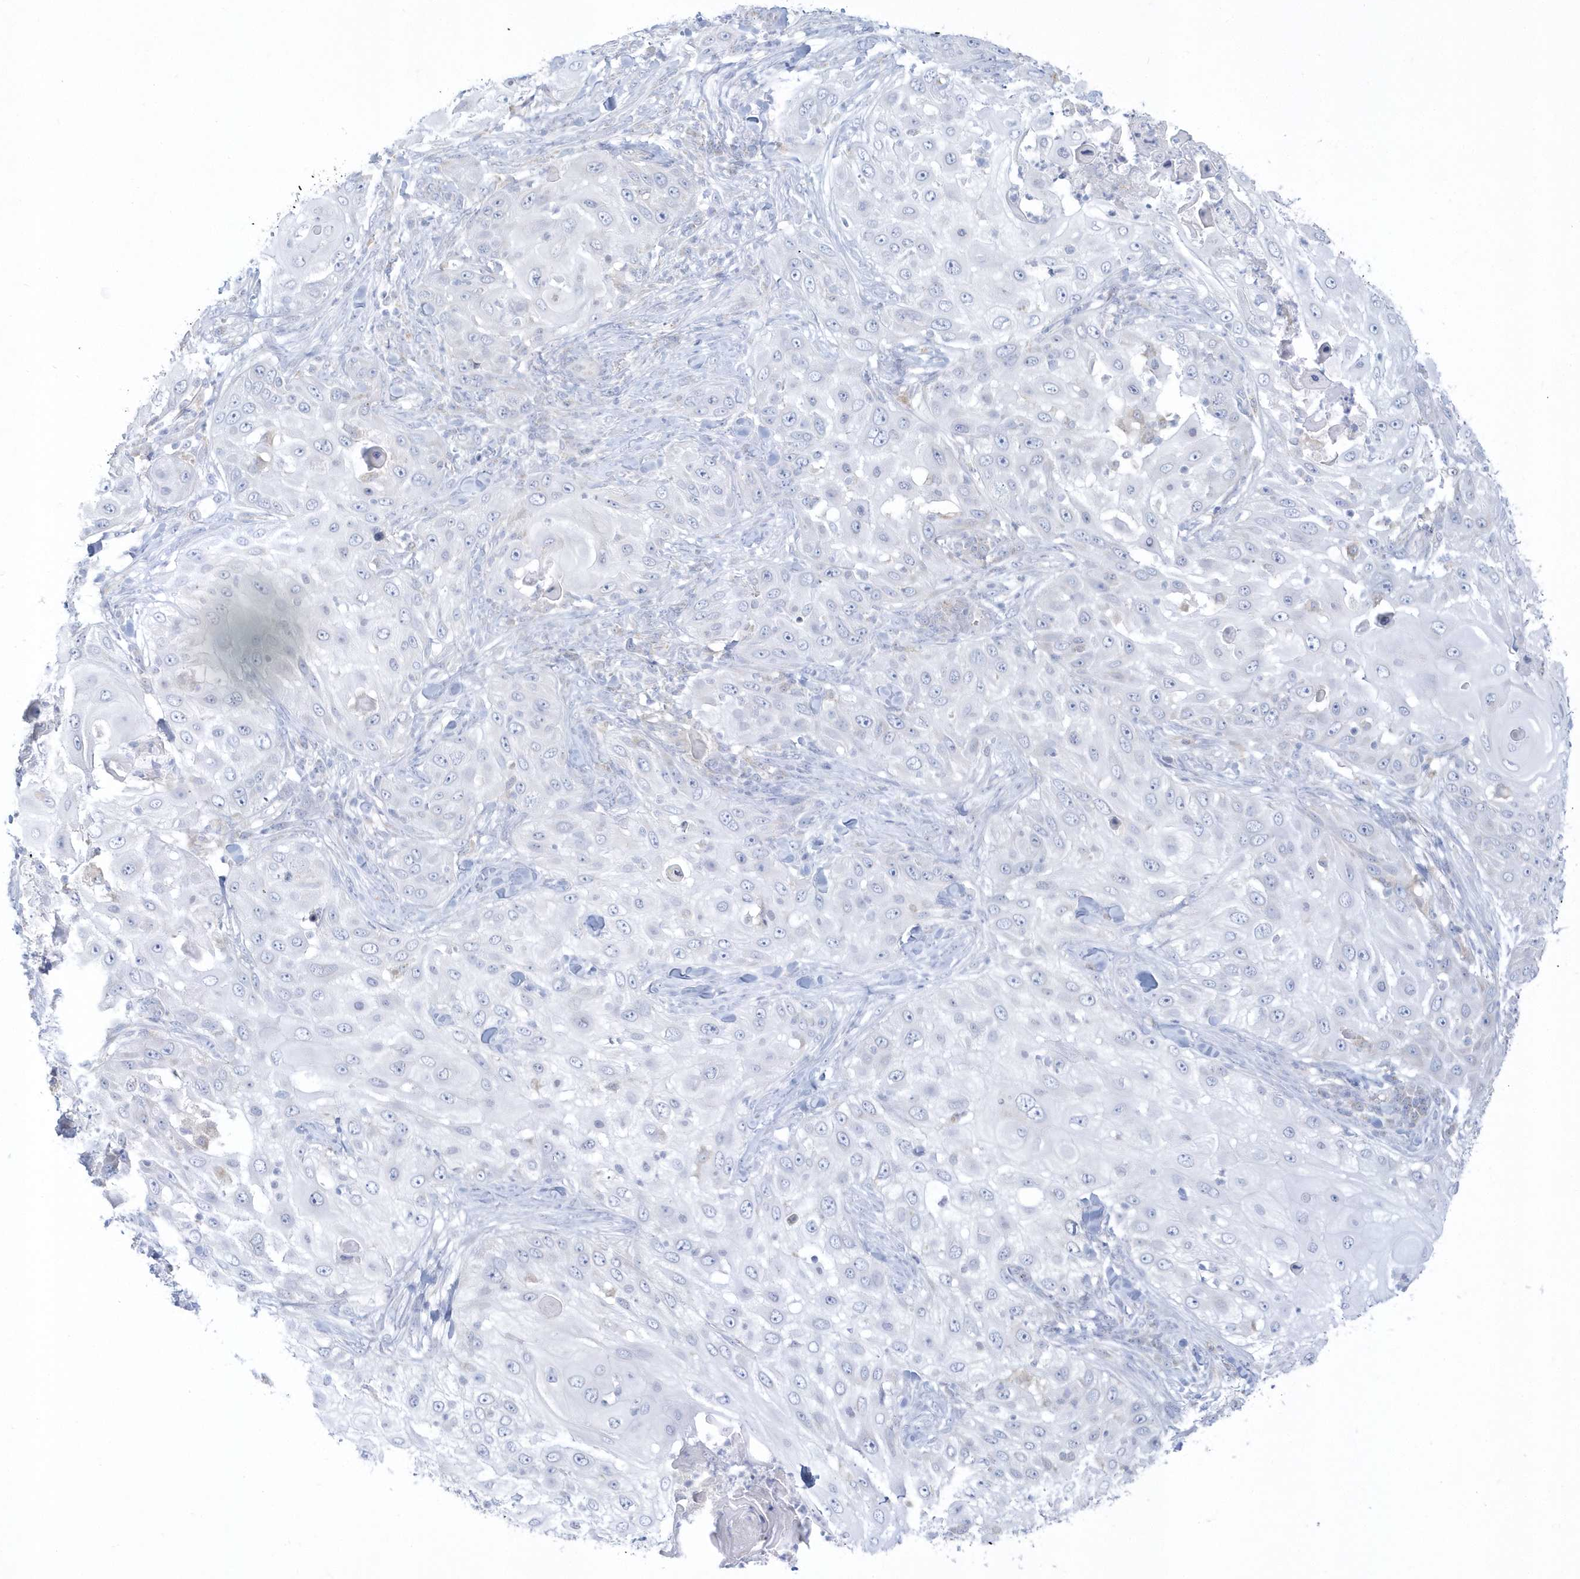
{"staining": {"intensity": "negative", "quantity": "none", "location": "none"}, "tissue": "skin cancer", "cell_type": "Tumor cells", "image_type": "cancer", "snomed": [{"axis": "morphology", "description": "Squamous cell carcinoma, NOS"}, {"axis": "topography", "description": "Skin"}], "caption": "Tumor cells show no significant expression in skin cancer (squamous cell carcinoma). (Brightfield microscopy of DAB immunohistochemistry at high magnification).", "gene": "PCBD1", "patient": {"sex": "female", "age": 44}}